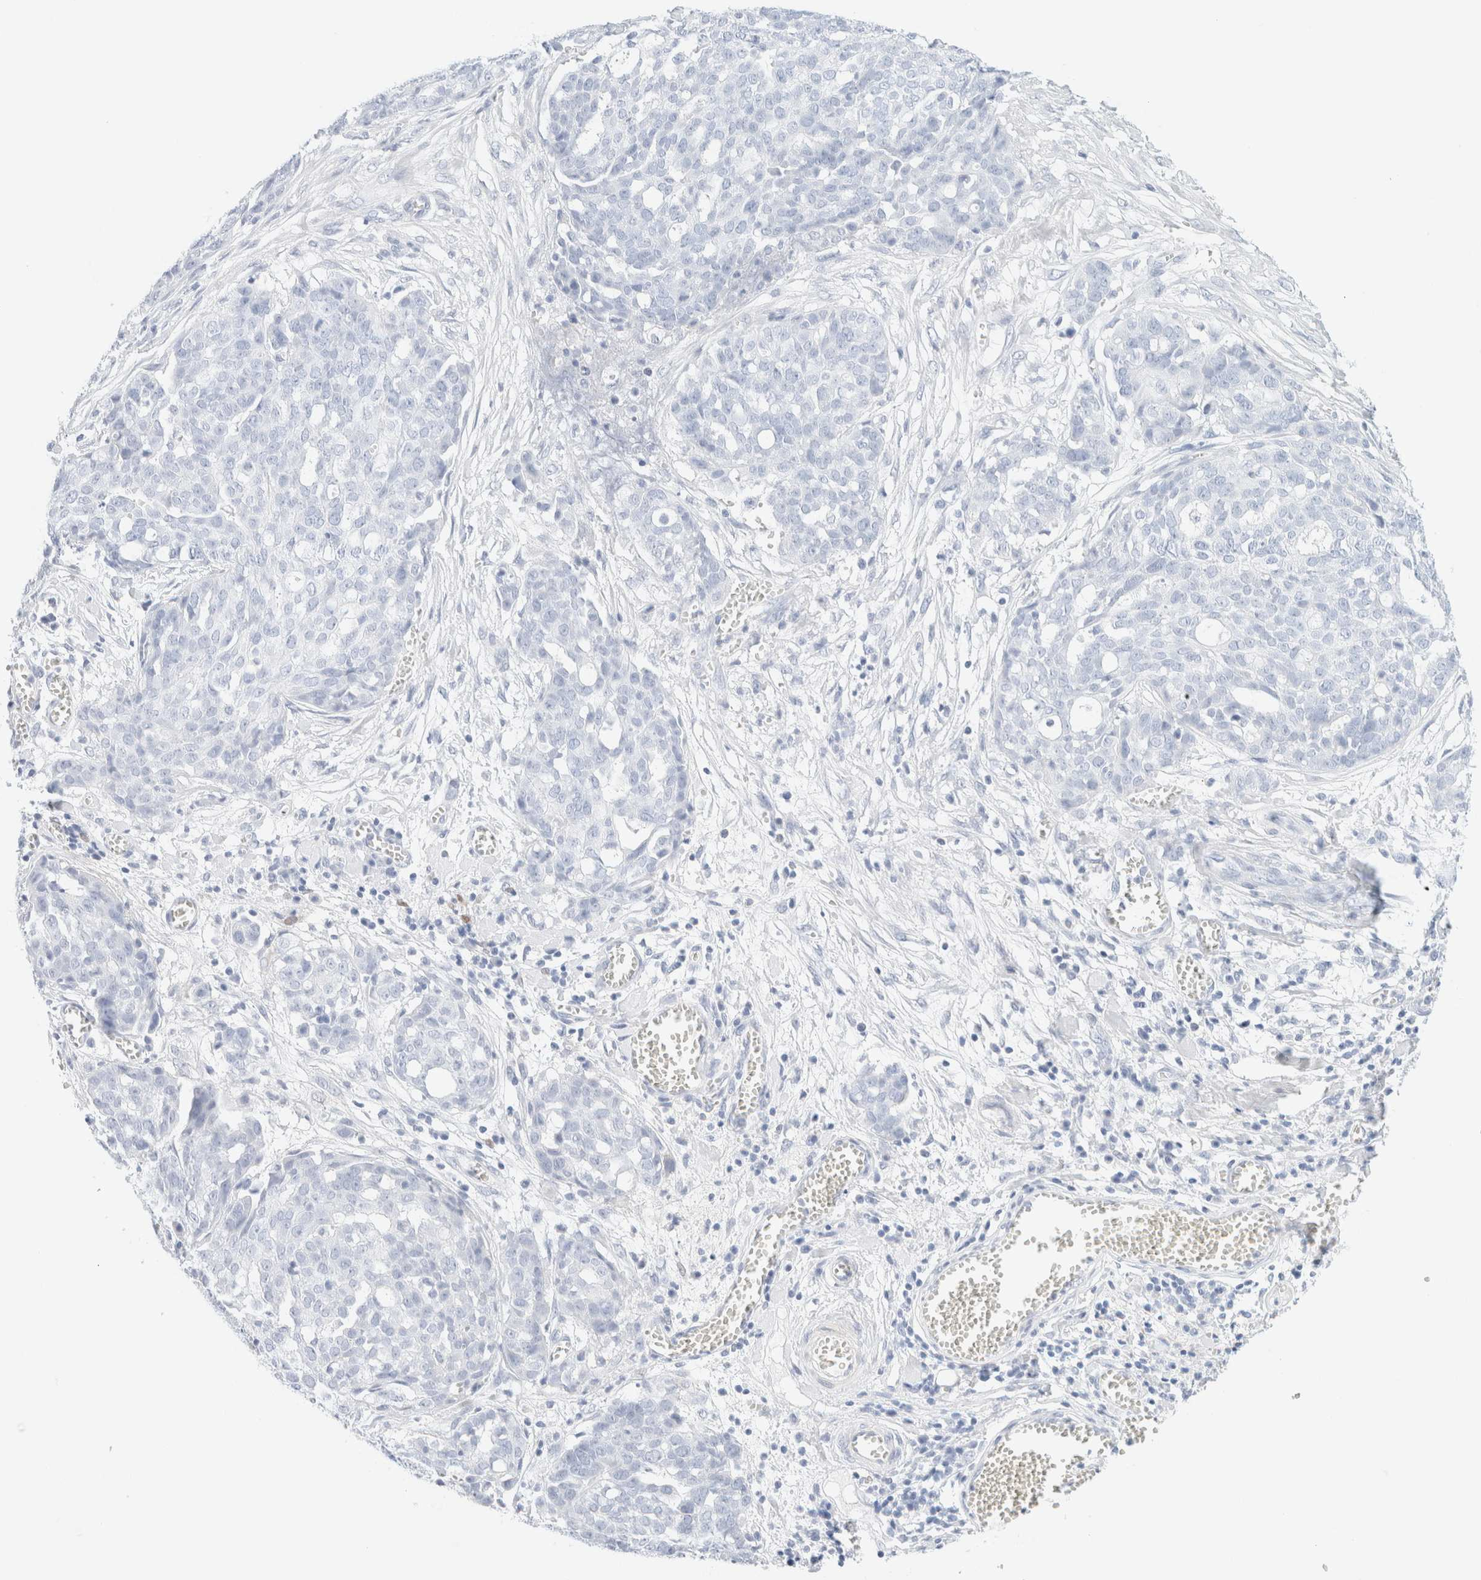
{"staining": {"intensity": "negative", "quantity": "none", "location": "none"}, "tissue": "ovarian cancer", "cell_type": "Tumor cells", "image_type": "cancer", "snomed": [{"axis": "morphology", "description": "Cystadenocarcinoma, serous, NOS"}, {"axis": "topography", "description": "Soft tissue"}, {"axis": "topography", "description": "Ovary"}], "caption": "Tumor cells show no significant expression in serous cystadenocarcinoma (ovarian). The staining is performed using DAB (3,3'-diaminobenzidine) brown chromogen with nuclei counter-stained in using hematoxylin.", "gene": "DPYS", "patient": {"sex": "female", "age": 57}}